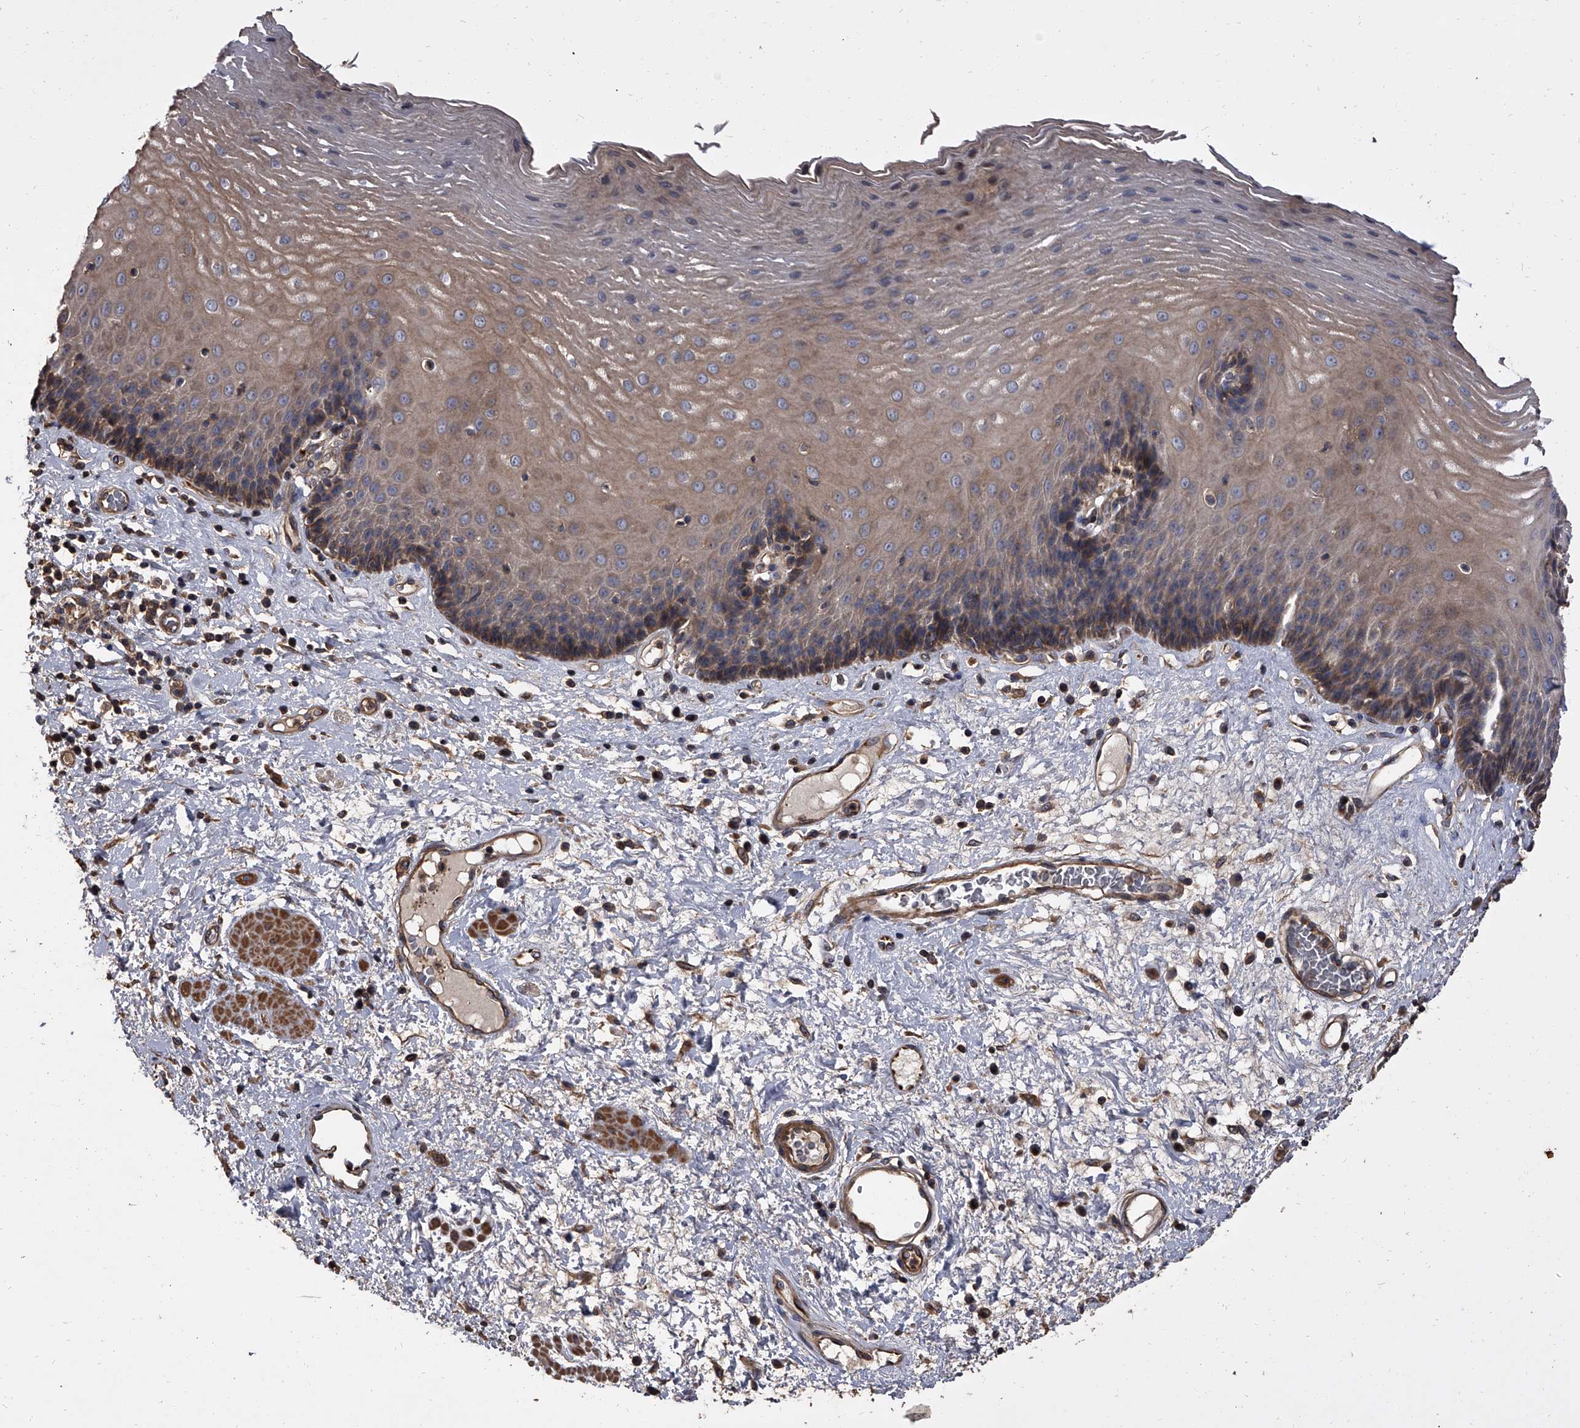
{"staining": {"intensity": "weak", "quantity": ">75%", "location": "cytoplasmic/membranous"}, "tissue": "esophagus", "cell_type": "Squamous epithelial cells", "image_type": "normal", "snomed": [{"axis": "morphology", "description": "Normal tissue, NOS"}, {"axis": "morphology", "description": "Adenocarcinoma, NOS"}, {"axis": "topography", "description": "Esophagus"}], "caption": "The histopathology image shows immunohistochemical staining of normal esophagus. There is weak cytoplasmic/membranous positivity is seen in about >75% of squamous epithelial cells.", "gene": "STK36", "patient": {"sex": "male", "age": 62}}